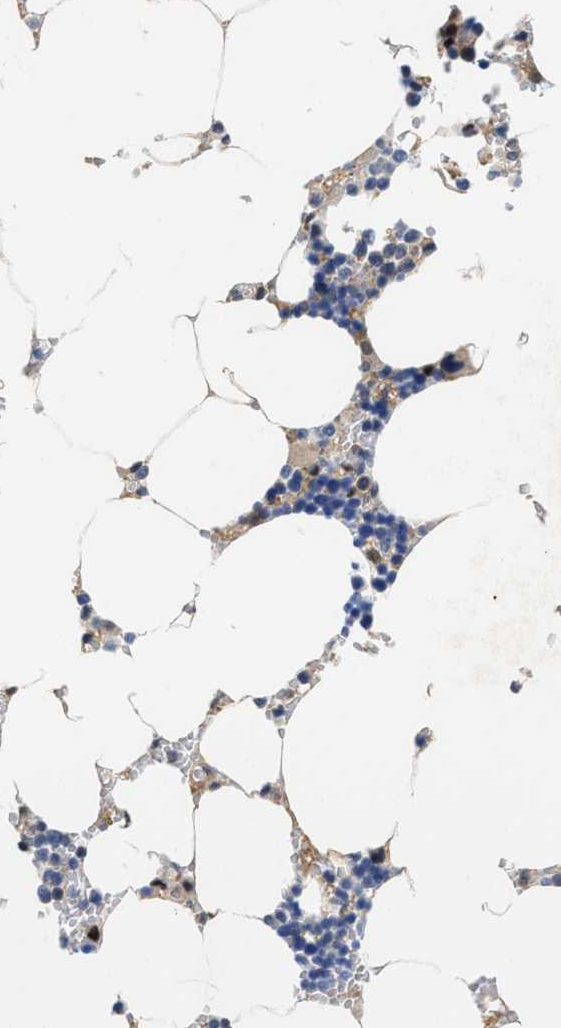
{"staining": {"intensity": "weak", "quantity": "<25%", "location": "cytoplasmic/membranous"}, "tissue": "bone marrow", "cell_type": "Hematopoietic cells", "image_type": "normal", "snomed": [{"axis": "morphology", "description": "Normal tissue, NOS"}, {"axis": "topography", "description": "Bone marrow"}], "caption": "A high-resolution image shows immunohistochemistry staining of normal bone marrow, which exhibits no significant positivity in hematopoietic cells. (DAB (3,3'-diaminobenzidine) immunohistochemistry with hematoxylin counter stain).", "gene": "KIF12", "patient": {"sex": "male", "age": 70}}